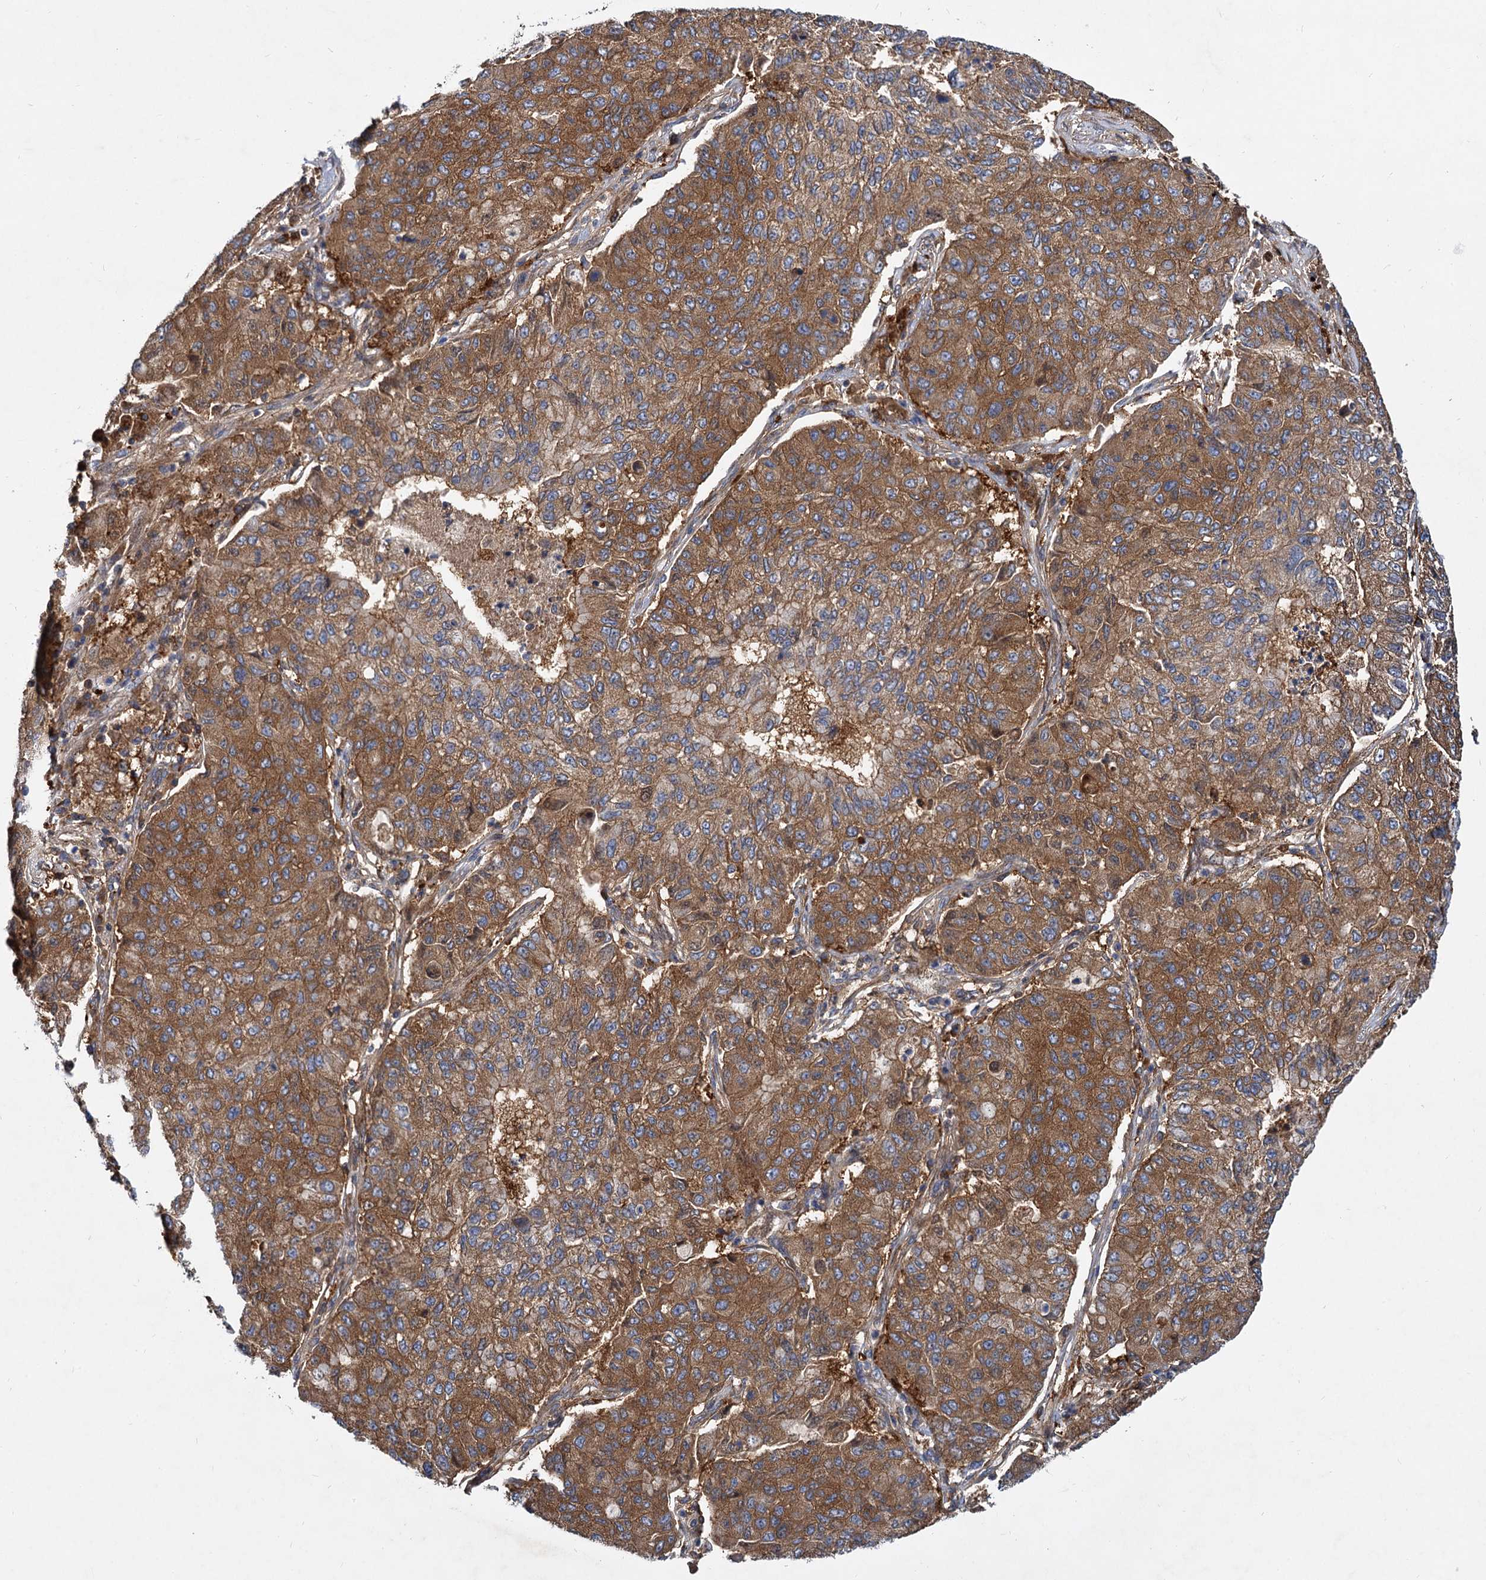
{"staining": {"intensity": "strong", "quantity": ">75%", "location": "cytoplasmic/membranous"}, "tissue": "lung cancer", "cell_type": "Tumor cells", "image_type": "cancer", "snomed": [{"axis": "morphology", "description": "Squamous cell carcinoma, NOS"}, {"axis": "topography", "description": "Lung"}], "caption": "Squamous cell carcinoma (lung) stained with a brown dye reveals strong cytoplasmic/membranous positive staining in approximately >75% of tumor cells.", "gene": "ALKBH7", "patient": {"sex": "male", "age": 74}}